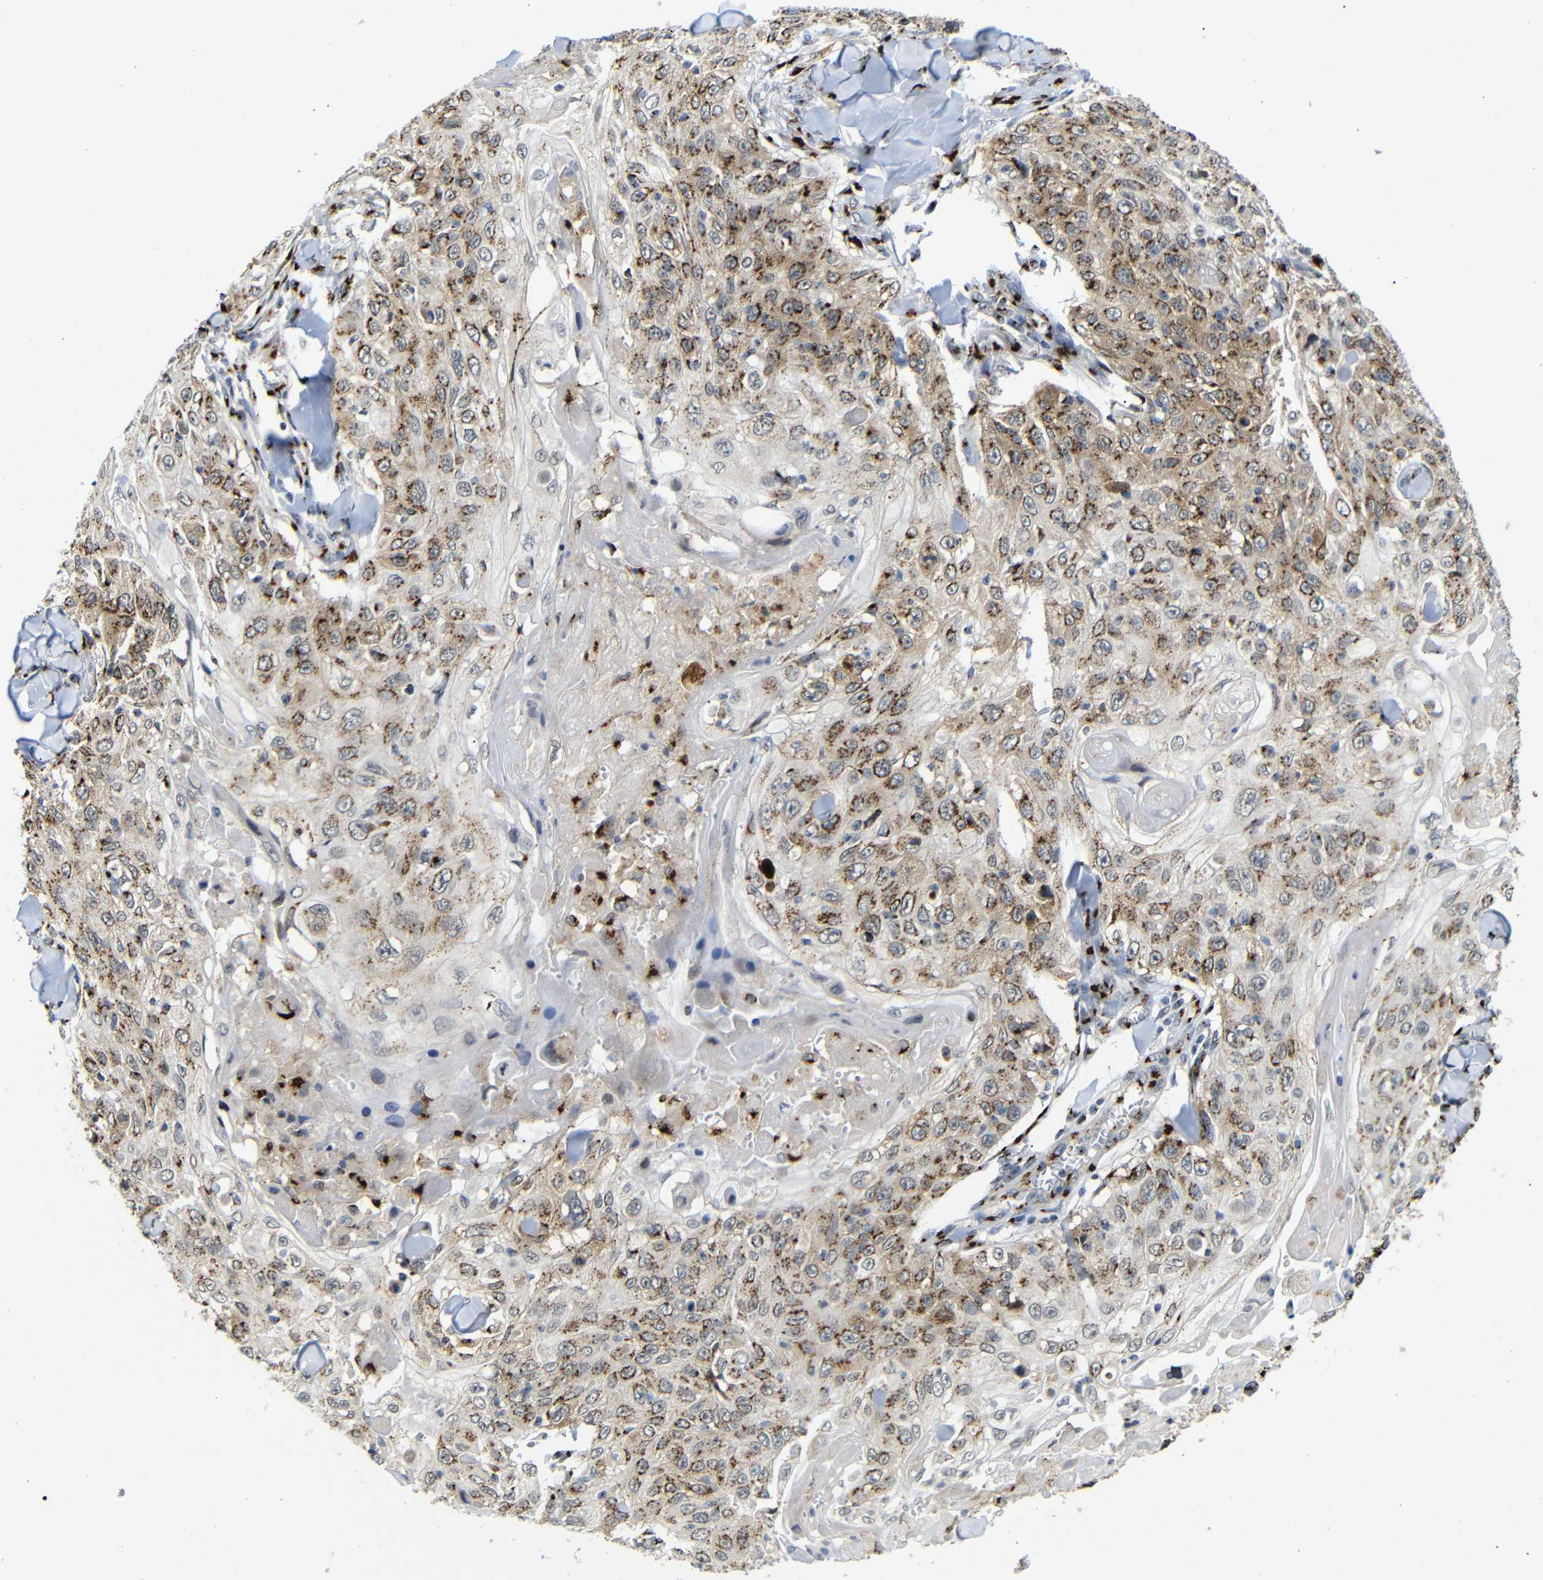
{"staining": {"intensity": "moderate", "quantity": ">75%", "location": "cytoplasmic/membranous"}, "tissue": "skin cancer", "cell_type": "Tumor cells", "image_type": "cancer", "snomed": [{"axis": "morphology", "description": "Squamous cell carcinoma, NOS"}, {"axis": "topography", "description": "Skin"}], "caption": "Brown immunohistochemical staining in human squamous cell carcinoma (skin) demonstrates moderate cytoplasmic/membranous expression in about >75% of tumor cells.", "gene": "TGOLN2", "patient": {"sex": "male", "age": 86}}